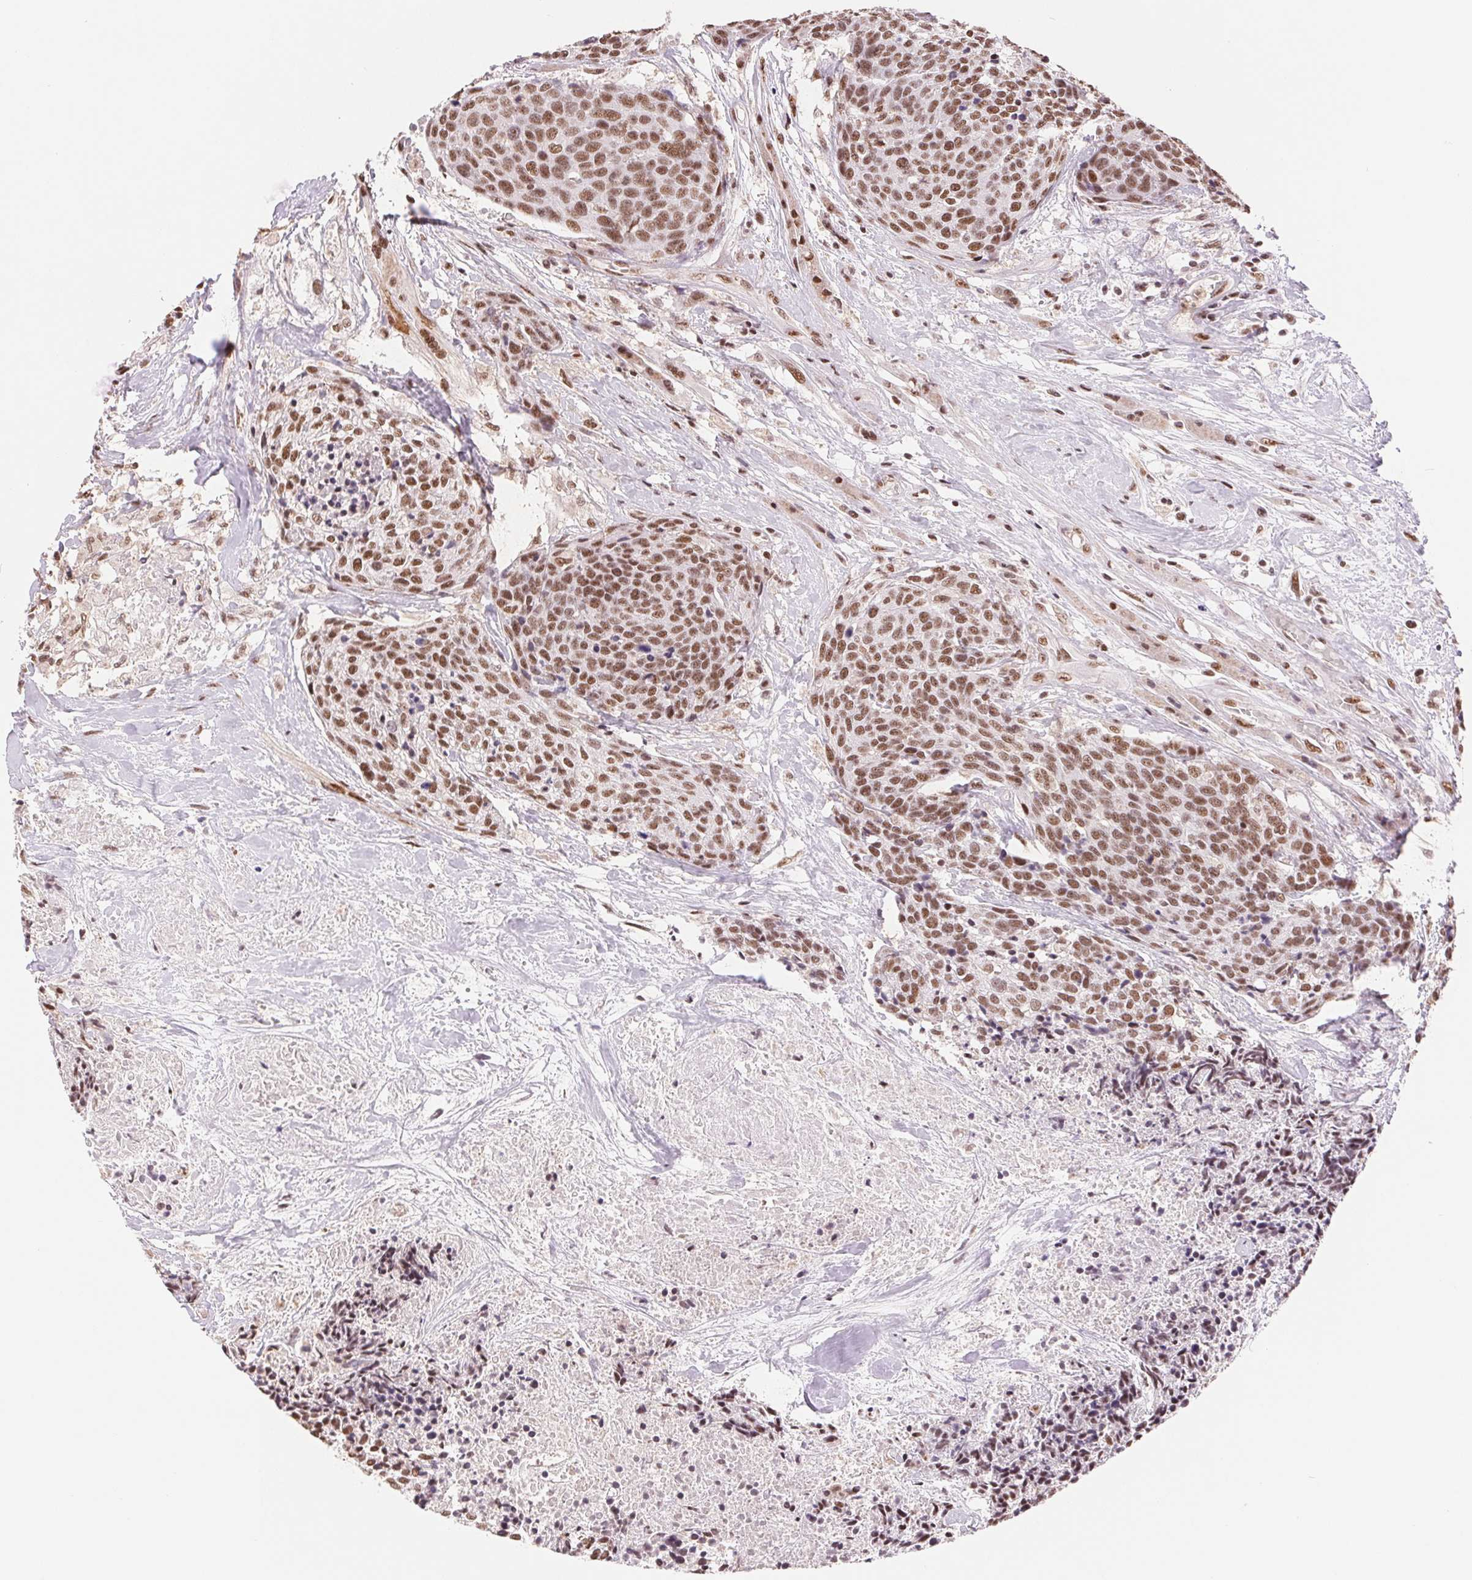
{"staining": {"intensity": "moderate", "quantity": ">75%", "location": "nuclear"}, "tissue": "head and neck cancer", "cell_type": "Tumor cells", "image_type": "cancer", "snomed": [{"axis": "morphology", "description": "Squamous cell carcinoma, NOS"}, {"axis": "topography", "description": "Oral tissue"}, {"axis": "topography", "description": "Head-Neck"}], "caption": "IHC of squamous cell carcinoma (head and neck) reveals medium levels of moderate nuclear staining in about >75% of tumor cells. Using DAB (brown) and hematoxylin (blue) stains, captured at high magnification using brightfield microscopy.", "gene": "SREK1", "patient": {"sex": "male", "age": 64}}